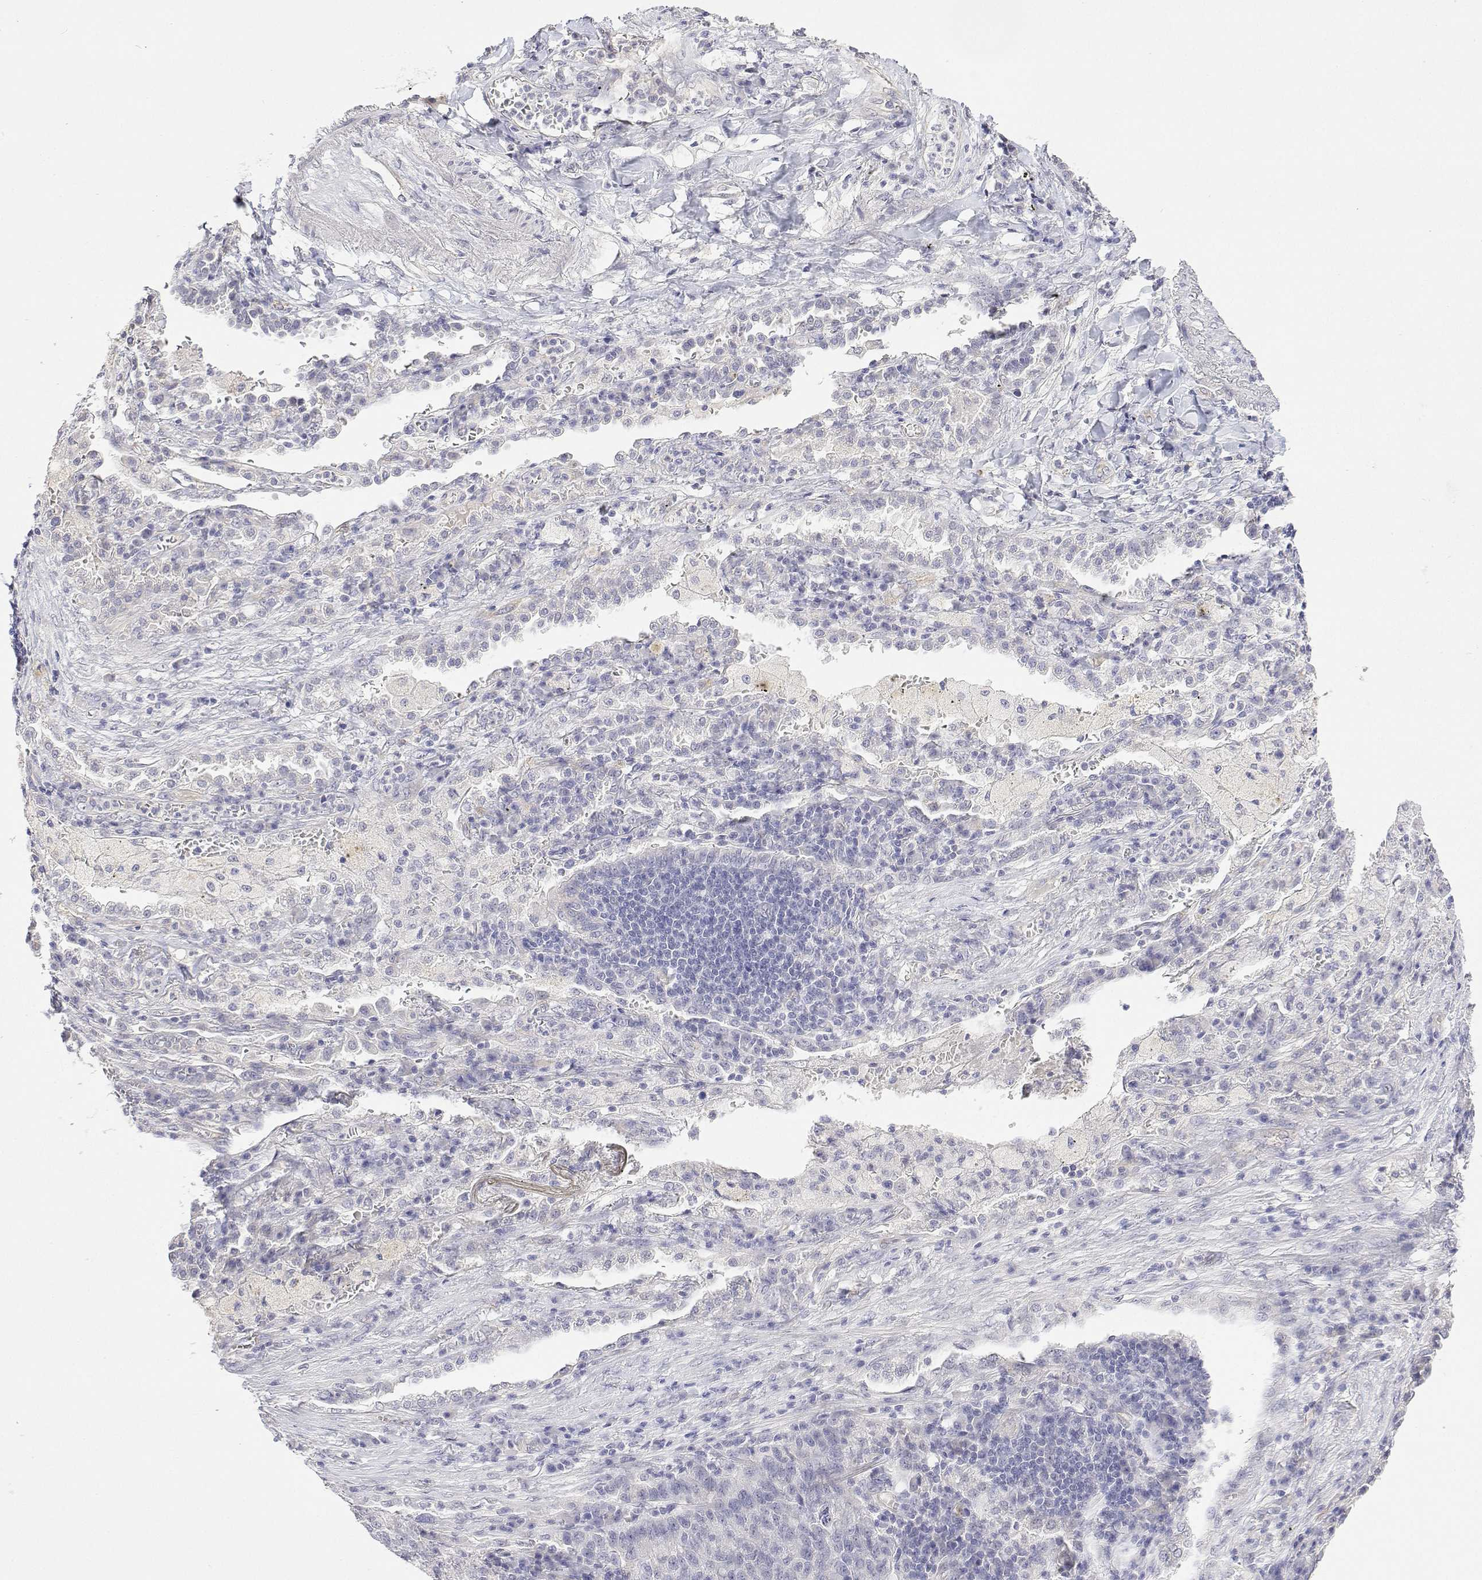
{"staining": {"intensity": "negative", "quantity": "none", "location": "none"}, "tissue": "lung cancer", "cell_type": "Tumor cells", "image_type": "cancer", "snomed": [{"axis": "morphology", "description": "Adenocarcinoma, NOS"}, {"axis": "topography", "description": "Lung"}], "caption": "Tumor cells are negative for brown protein staining in lung adenocarcinoma. (DAB (3,3'-diaminobenzidine) immunohistochemistry (IHC), high magnification).", "gene": "PLCB1", "patient": {"sex": "male", "age": 57}}